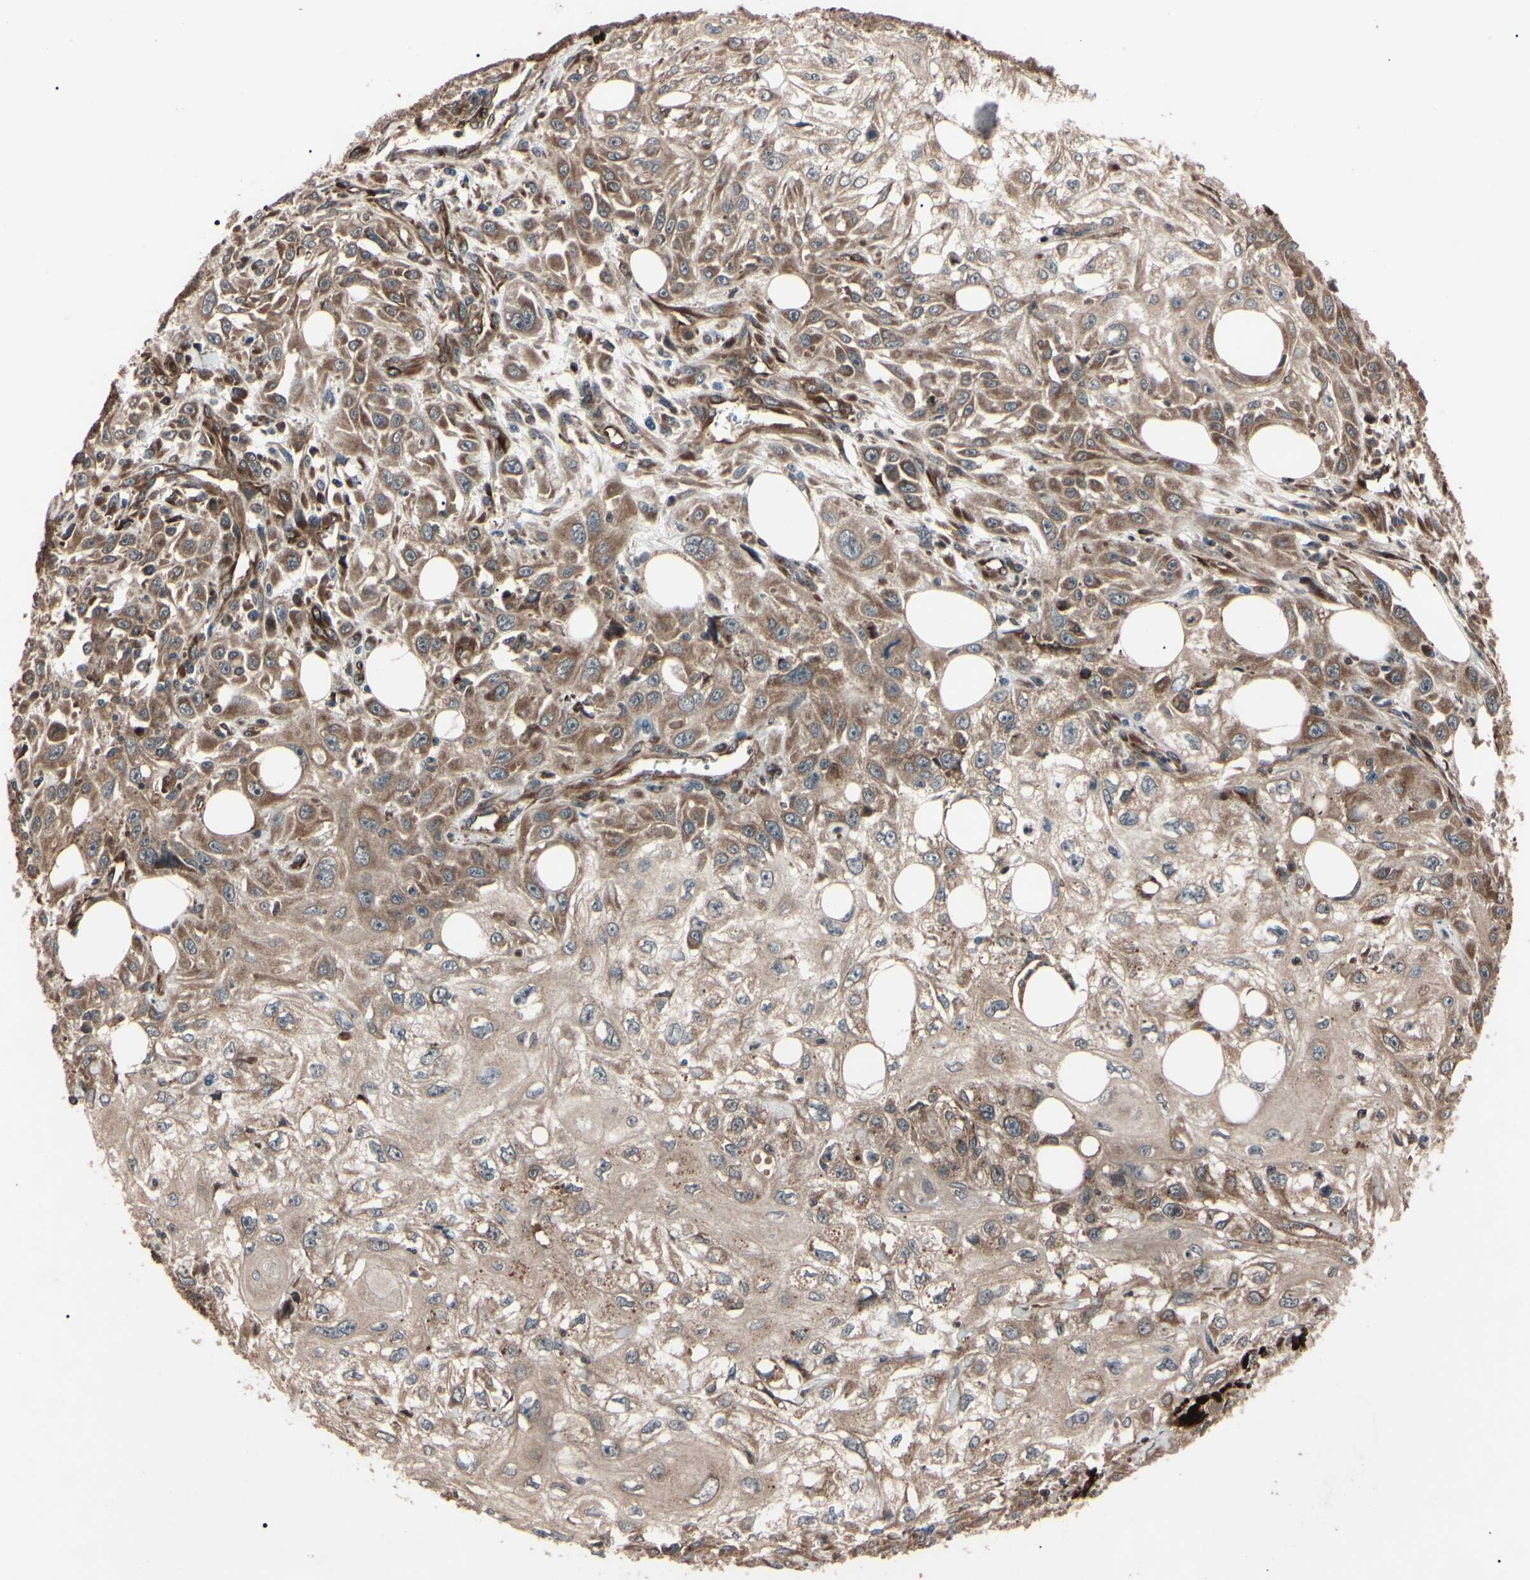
{"staining": {"intensity": "moderate", "quantity": ">75%", "location": "cytoplasmic/membranous"}, "tissue": "skin cancer", "cell_type": "Tumor cells", "image_type": "cancer", "snomed": [{"axis": "morphology", "description": "Squamous cell carcinoma, NOS"}, {"axis": "topography", "description": "Skin"}], "caption": "Skin cancer (squamous cell carcinoma) stained for a protein (brown) shows moderate cytoplasmic/membranous positive expression in about >75% of tumor cells.", "gene": "GUCY1B1", "patient": {"sex": "male", "age": 75}}